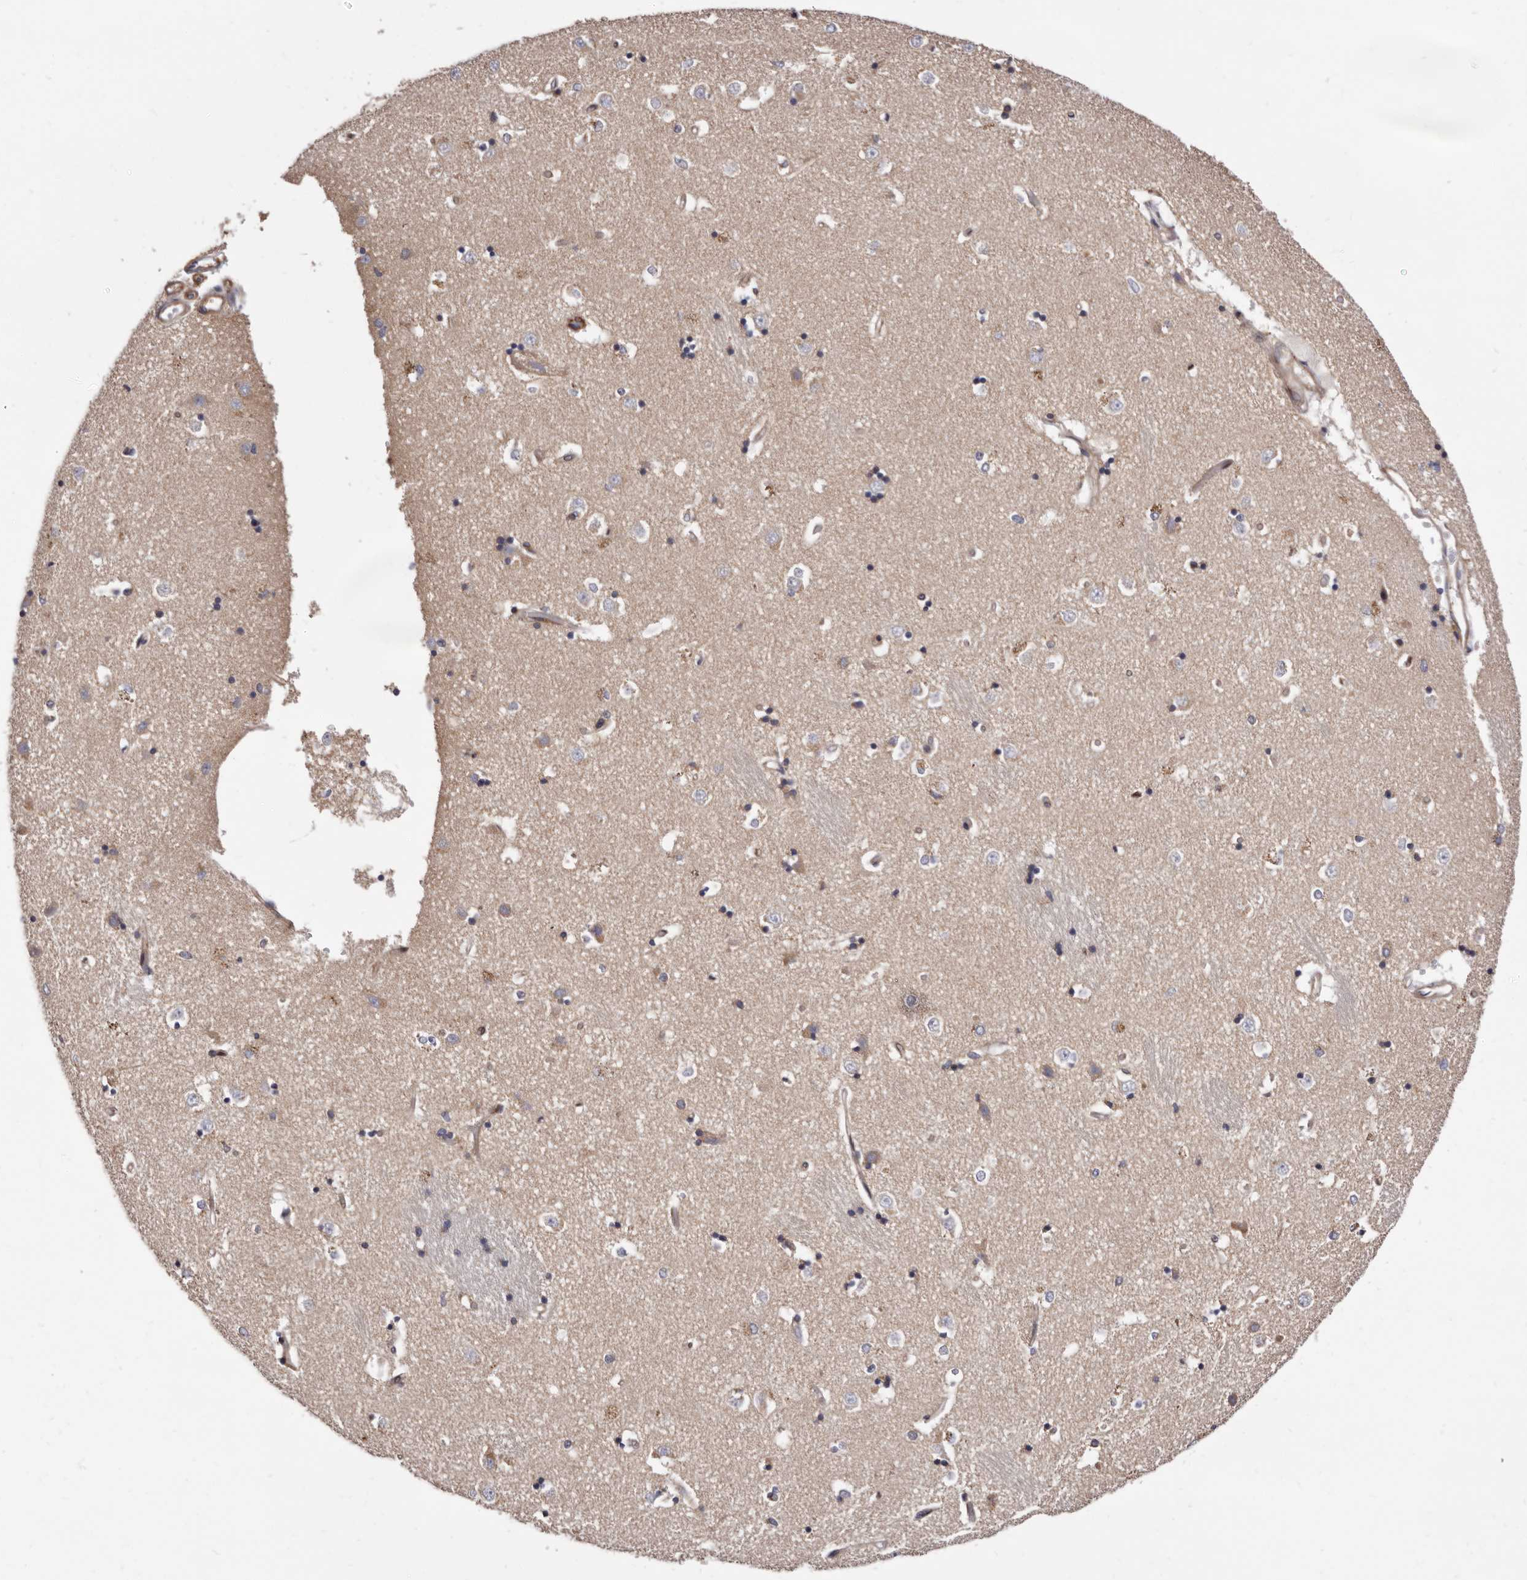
{"staining": {"intensity": "negative", "quantity": "none", "location": "none"}, "tissue": "caudate", "cell_type": "Glial cells", "image_type": "normal", "snomed": [{"axis": "morphology", "description": "Normal tissue, NOS"}, {"axis": "topography", "description": "Lateral ventricle wall"}], "caption": "A histopathology image of human caudate is negative for staining in glial cells. (Brightfield microscopy of DAB IHC at high magnification).", "gene": "COQ8B", "patient": {"sex": "male", "age": 45}}